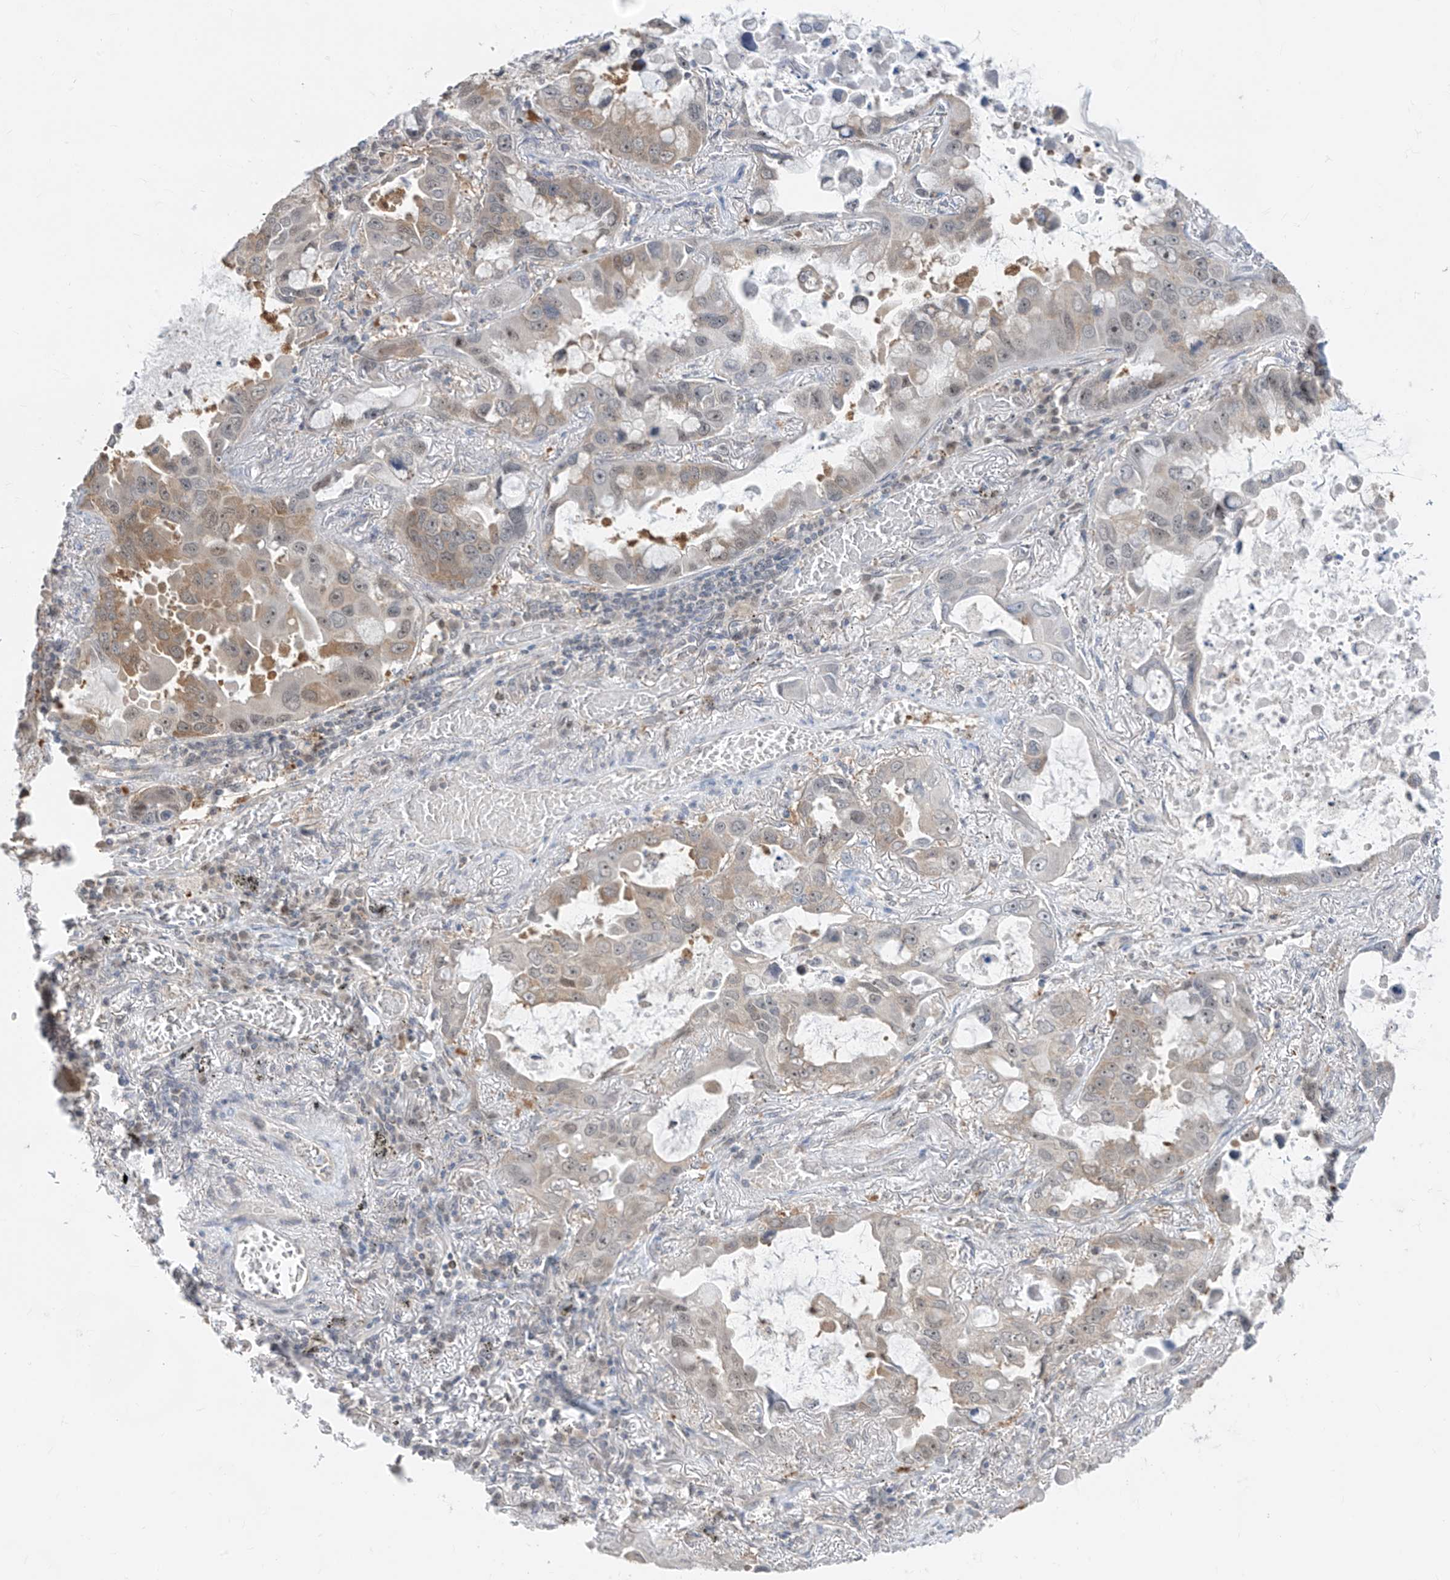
{"staining": {"intensity": "weak", "quantity": "25%-75%", "location": "cytoplasmic/membranous"}, "tissue": "lung cancer", "cell_type": "Tumor cells", "image_type": "cancer", "snomed": [{"axis": "morphology", "description": "Adenocarcinoma, NOS"}, {"axis": "topography", "description": "Lung"}], "caption": "Protein staining of adenocarcinoma (lung) tissue shows weak cytoplasmic/membranous staining in about 25%-75% of tumor cells. (Brightfield microscopy of DAB IHC at high magnification).", "gene": "TTC38", "patient": {"sex": "male", "age": 64}}